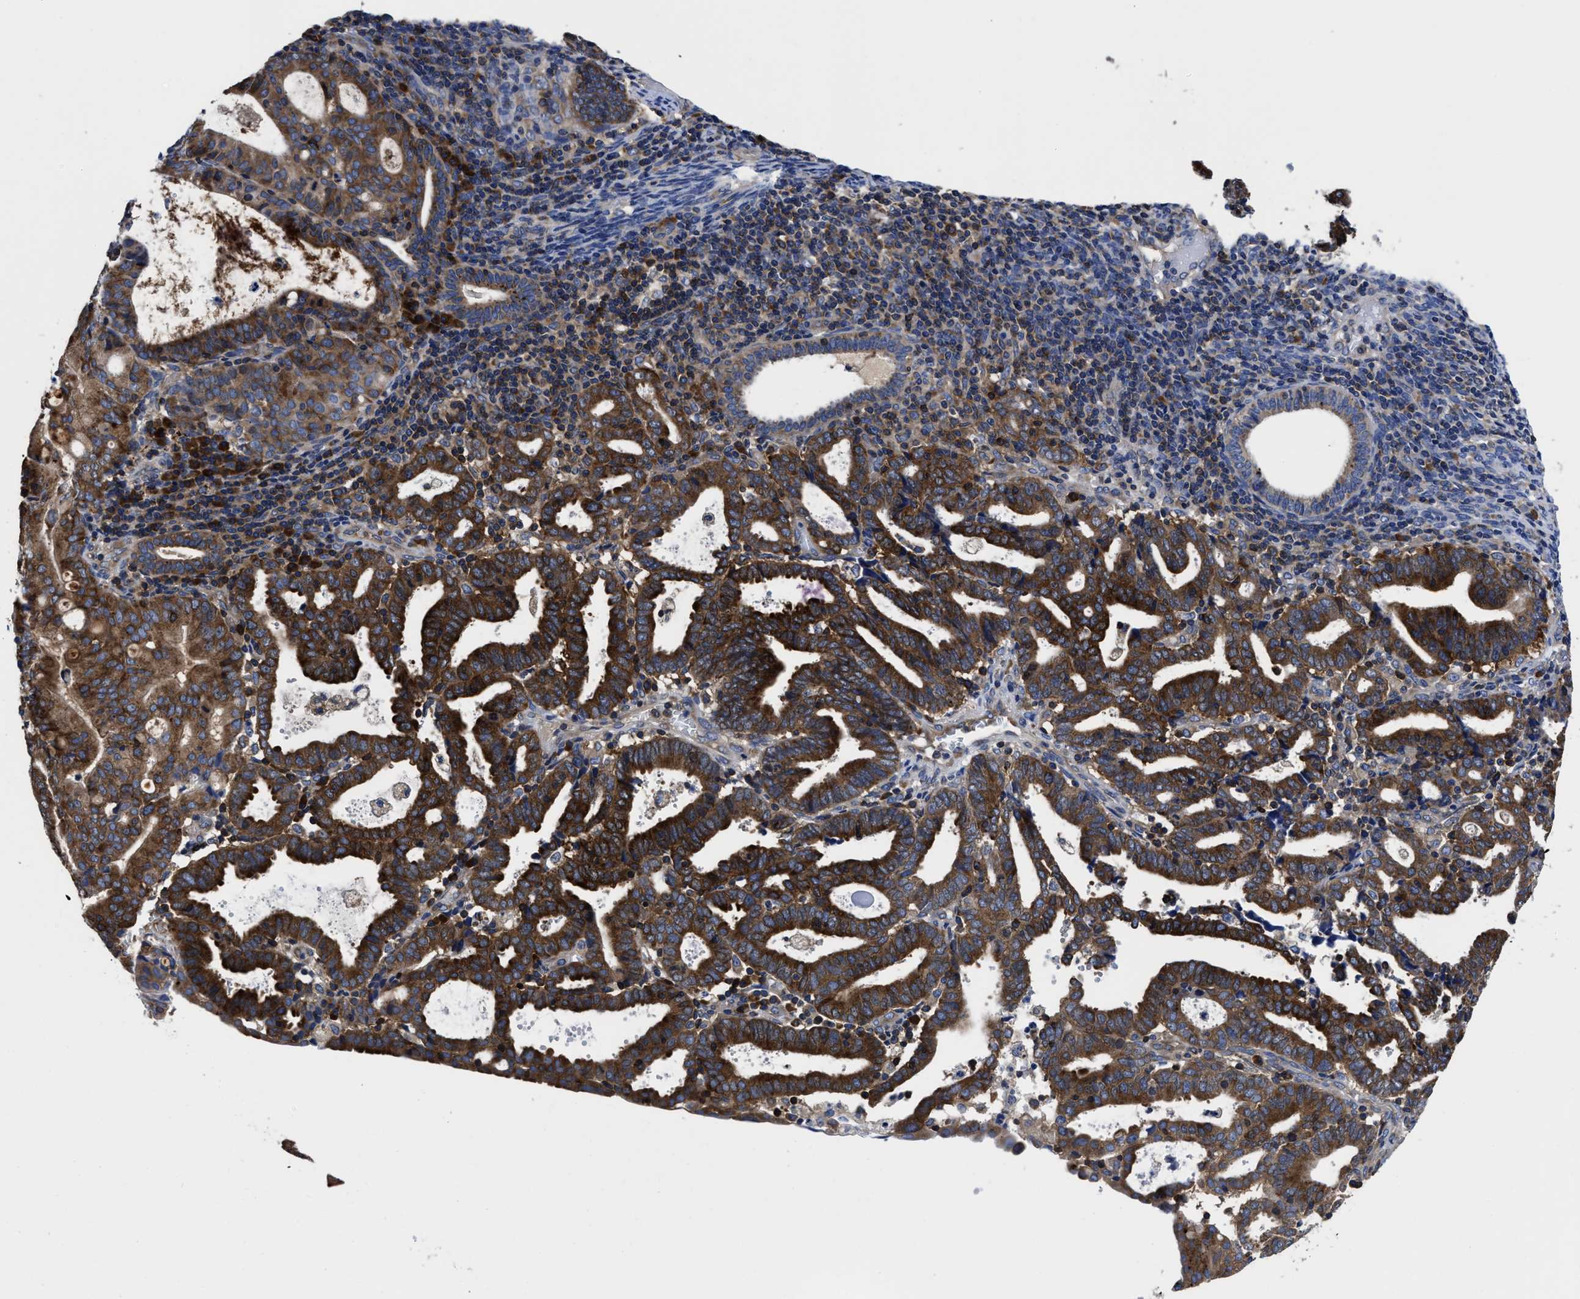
{"staining": {"intensity": "strong", "quantity": ">75%", "location": "cytoplasmic/membranous"}, "tissue": "endometrial cancer", "cell_type": "Tumor cells", "image_type": "cancer", "snomed": [{"axis": "morphology", "description": "Adenocarcinoma, NOS"}, {"axis": "topography", "description": "Uterus"}], "caption": "A photomicrograph of human endometrial cancer stained for a protein reveals strong cytoplasmic/membranous brown staining in tumor cells.", "gene": "YARS1", "patient": {"sex": "female", "age": 83}}